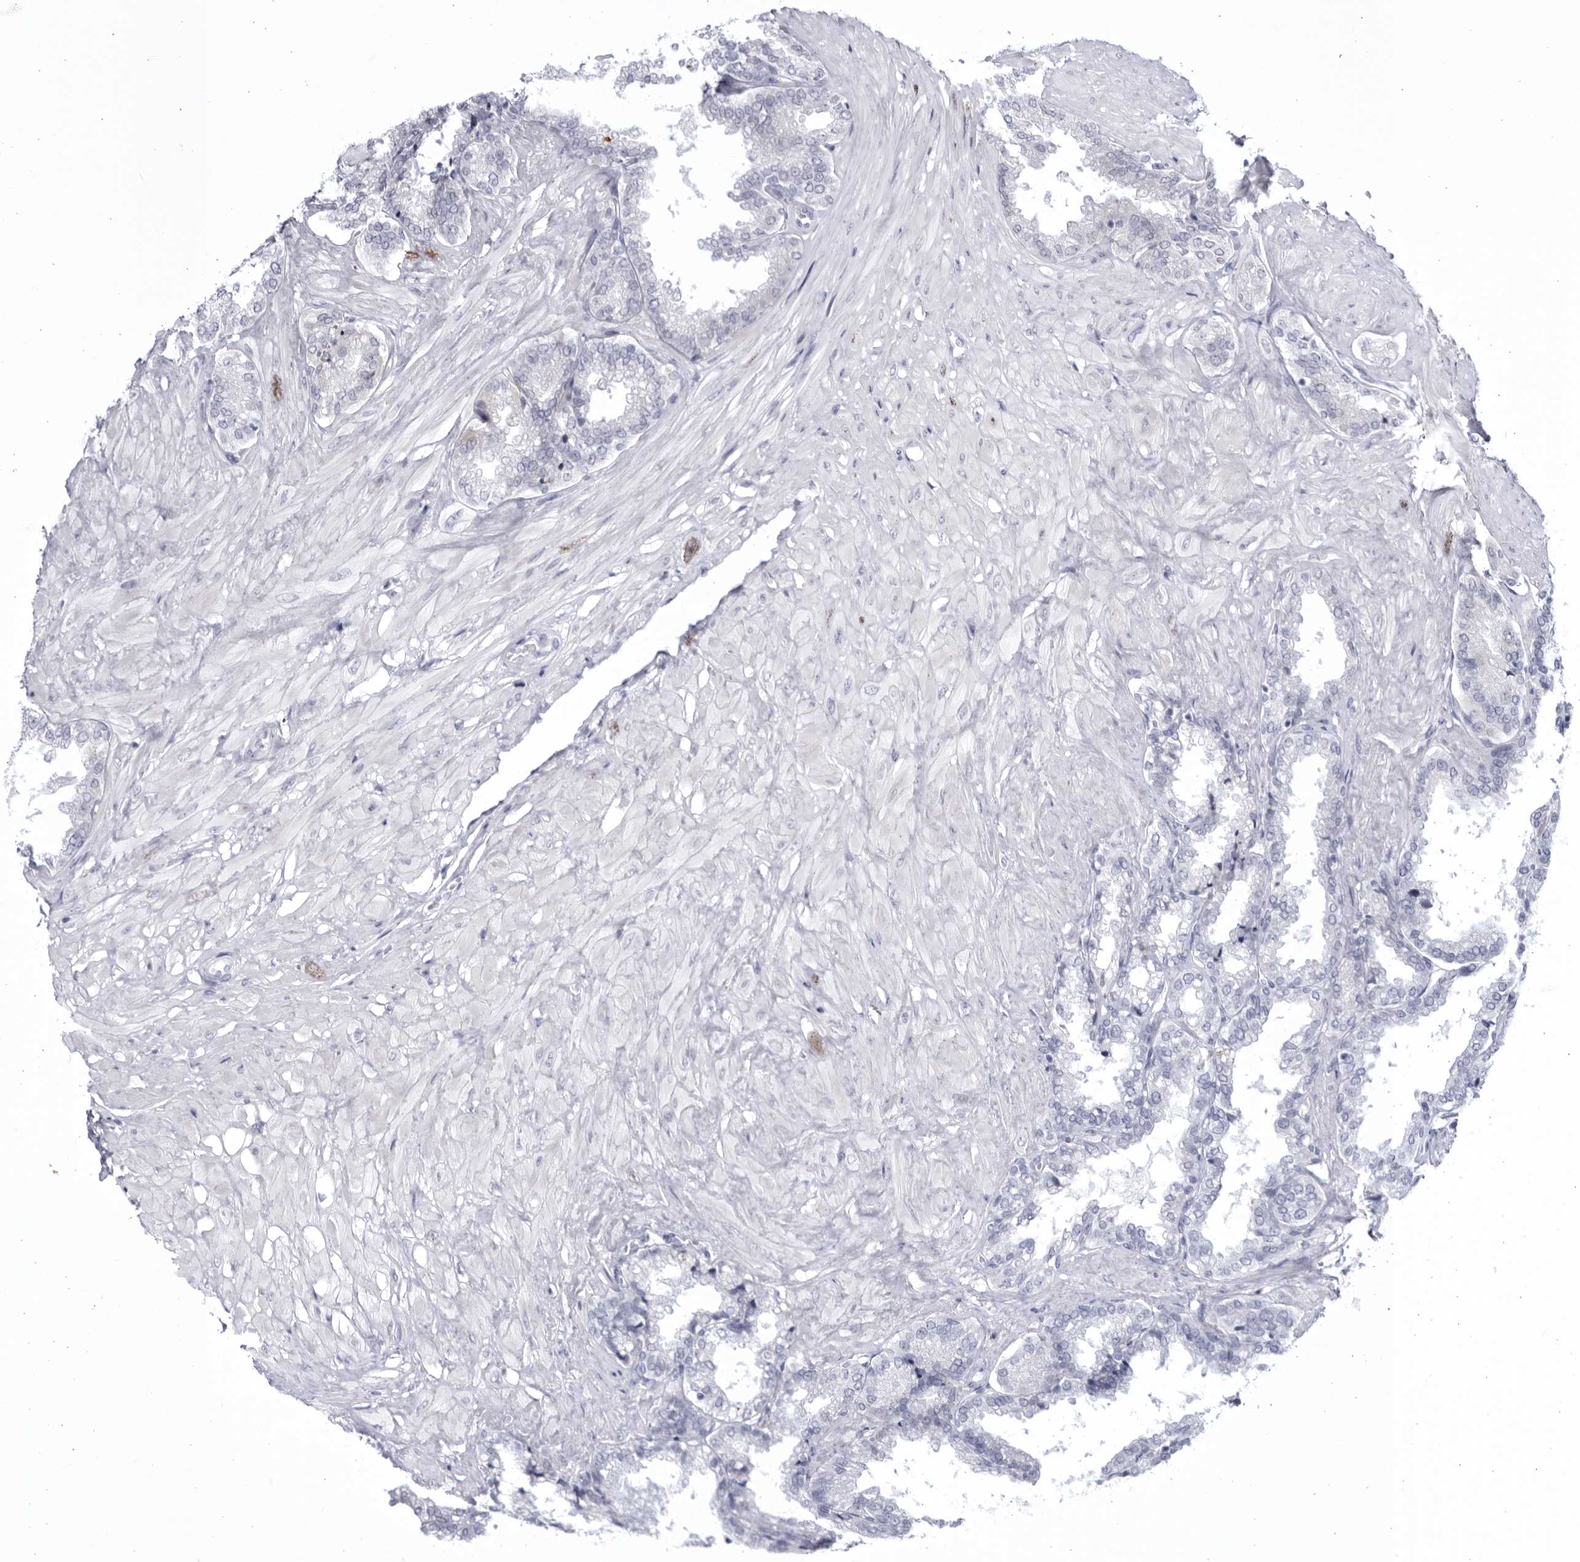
{"staining": {"intensity": "negative", "quantity": "none", "location": "none"}, "tissue": "seminal vesicle", "cell_type": "Glandular cells", "image_type": "normal", "snomed": [{"axis": "morphology", "description": "Normal tissue, NOS"}, {"axis": "topography", "description": "Seminal veicle"}], "caption": "Photomicrograph shows no protein positivity in glandular cells of benign seminal vesicle. (DAB (3,3'-diaminobenzidine) immunohistochemistry (IHC), high magnification).", "gene": "CCDC181", "patient": {"sex": "male", "age": 46}}